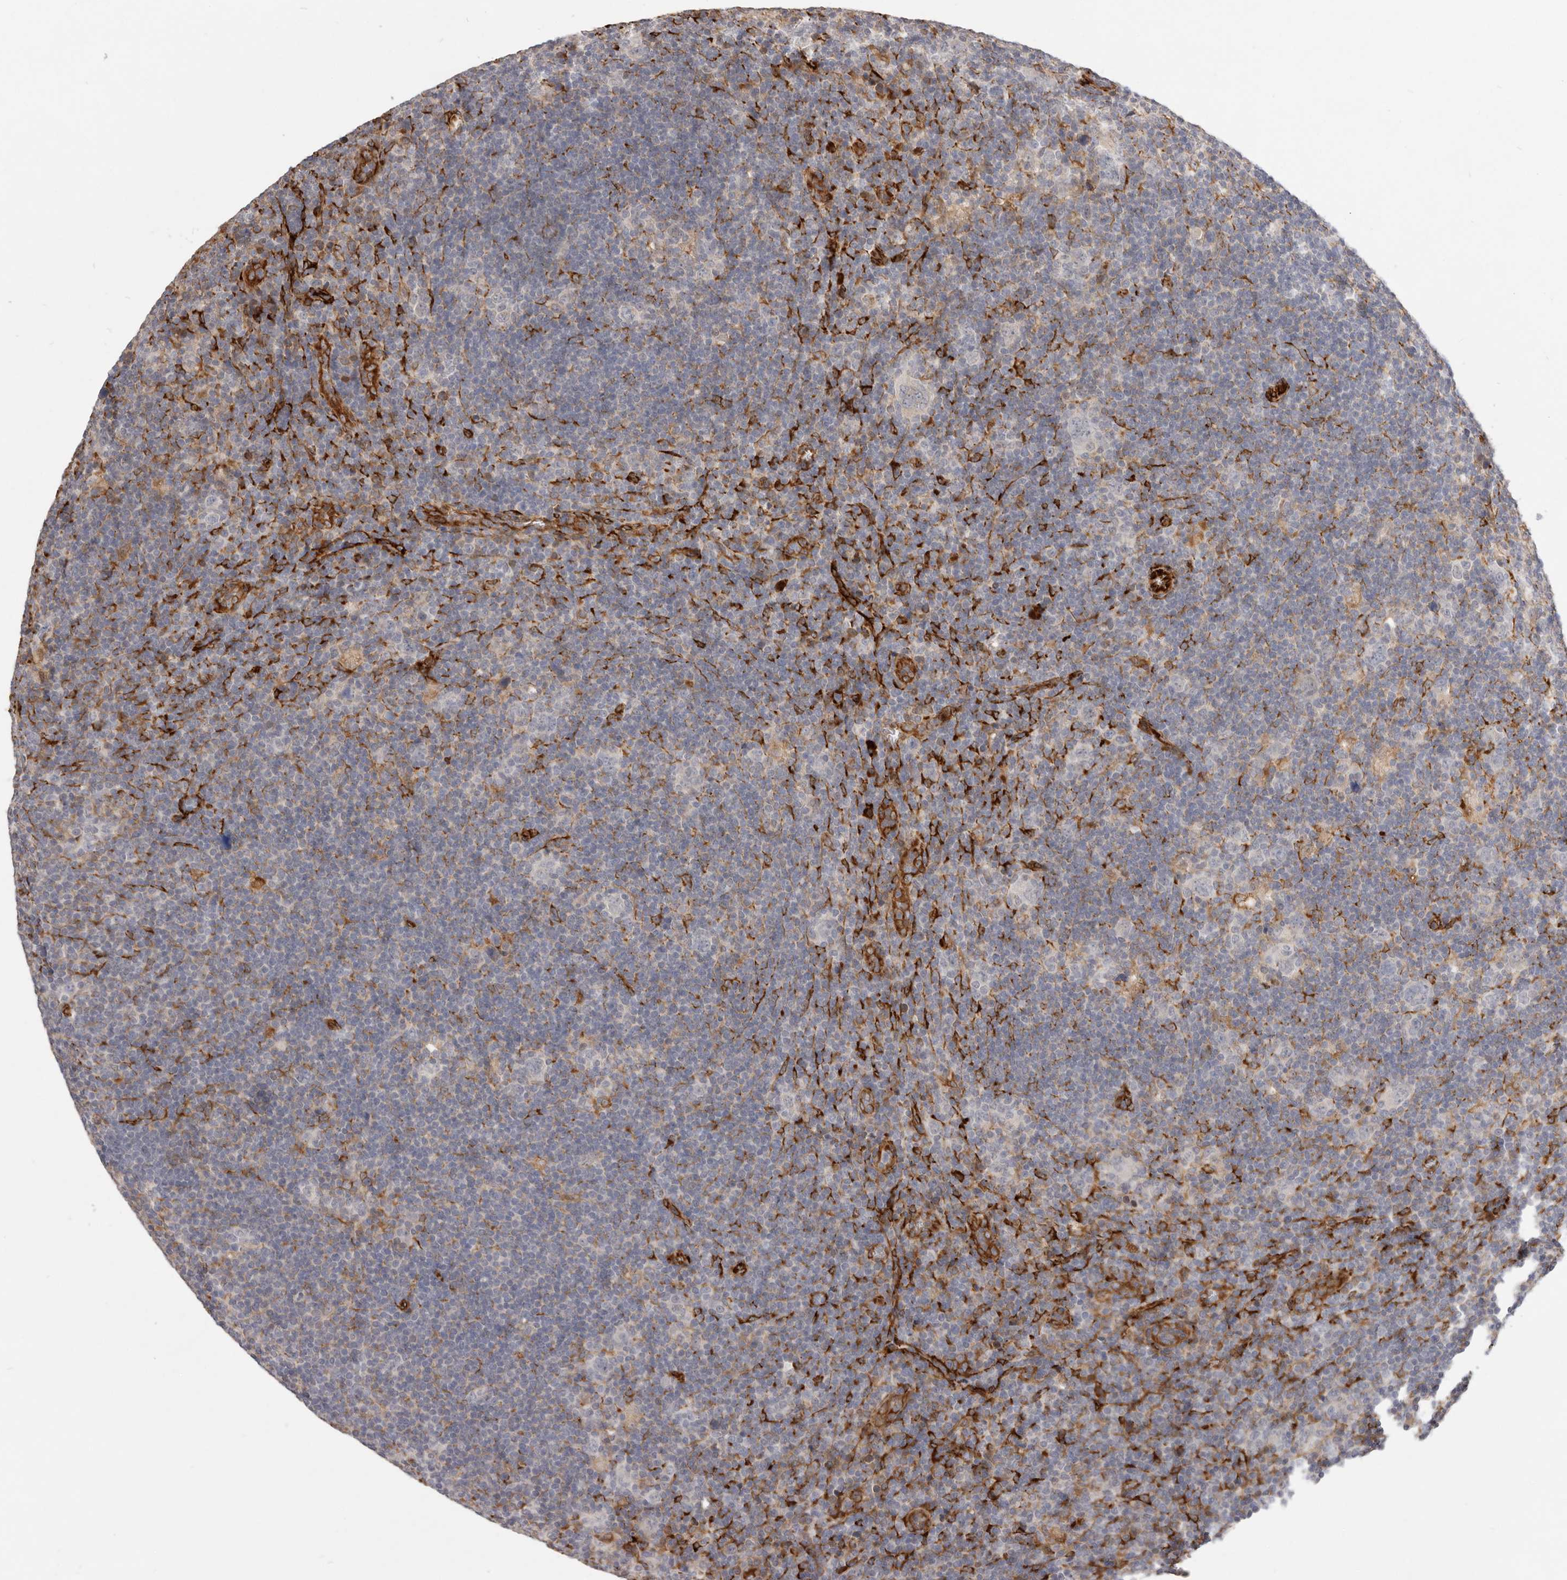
{"staining": {"intensity": "negative", "quantity": "none", "location": "none"}, "tissue": "lymphoma", "cell_type": "Tumor cells", "image_type": "cancer", "snomed": [{"axis": "morphology", "description": "Hodgkin's disease, NOS"}, {"axis": "topography", "description": "Lymph node"}], "caption": "Protein analysis of lymphoma reveals no significant staining in tumor cells. (Immunohistochemistry, brightfield microscopy, high magnification).", "gene": "WDTC1", "patient": {"sex": "female", "age": 57}}